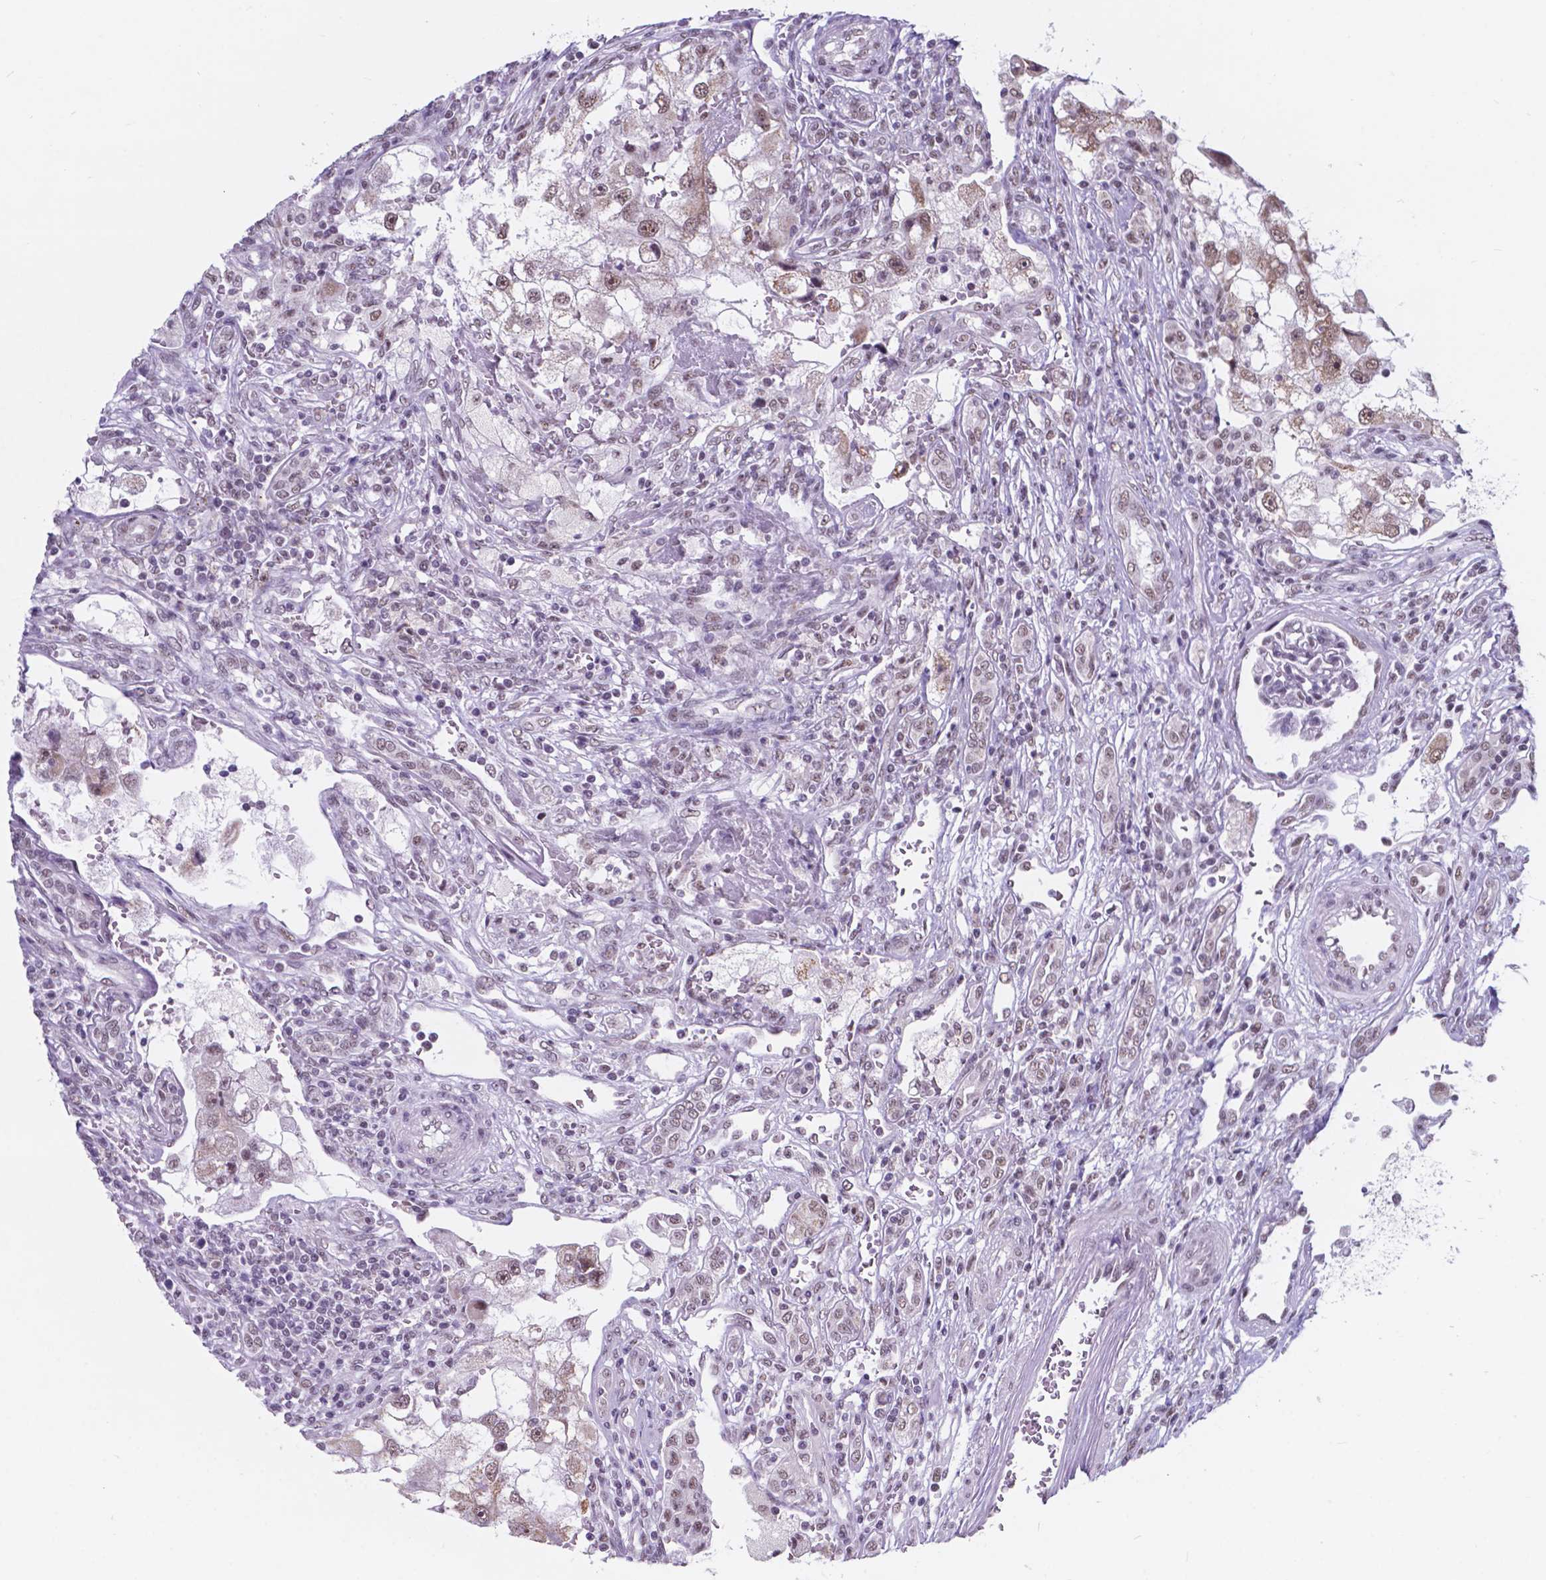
{"staining": {"intensity": "weak", "quantity": "25%-75%", "location": "nuclear"}, "tissue": "renal cancer", "cell_type": "Tumor cells", "image_type": "cancer", "snomed": [{"axis": "morphology", "description": "Adenocarcinoma, NOS"}, {"axis": "topography", "description": "Kidney"}], "caption": "A brown stain highlights weak nuclear staining of a protein in renal cancer (adenocarcinoma) tumor cells.", "gene": "BCAS2", "patient": {"sex": "male", "age": 63}}